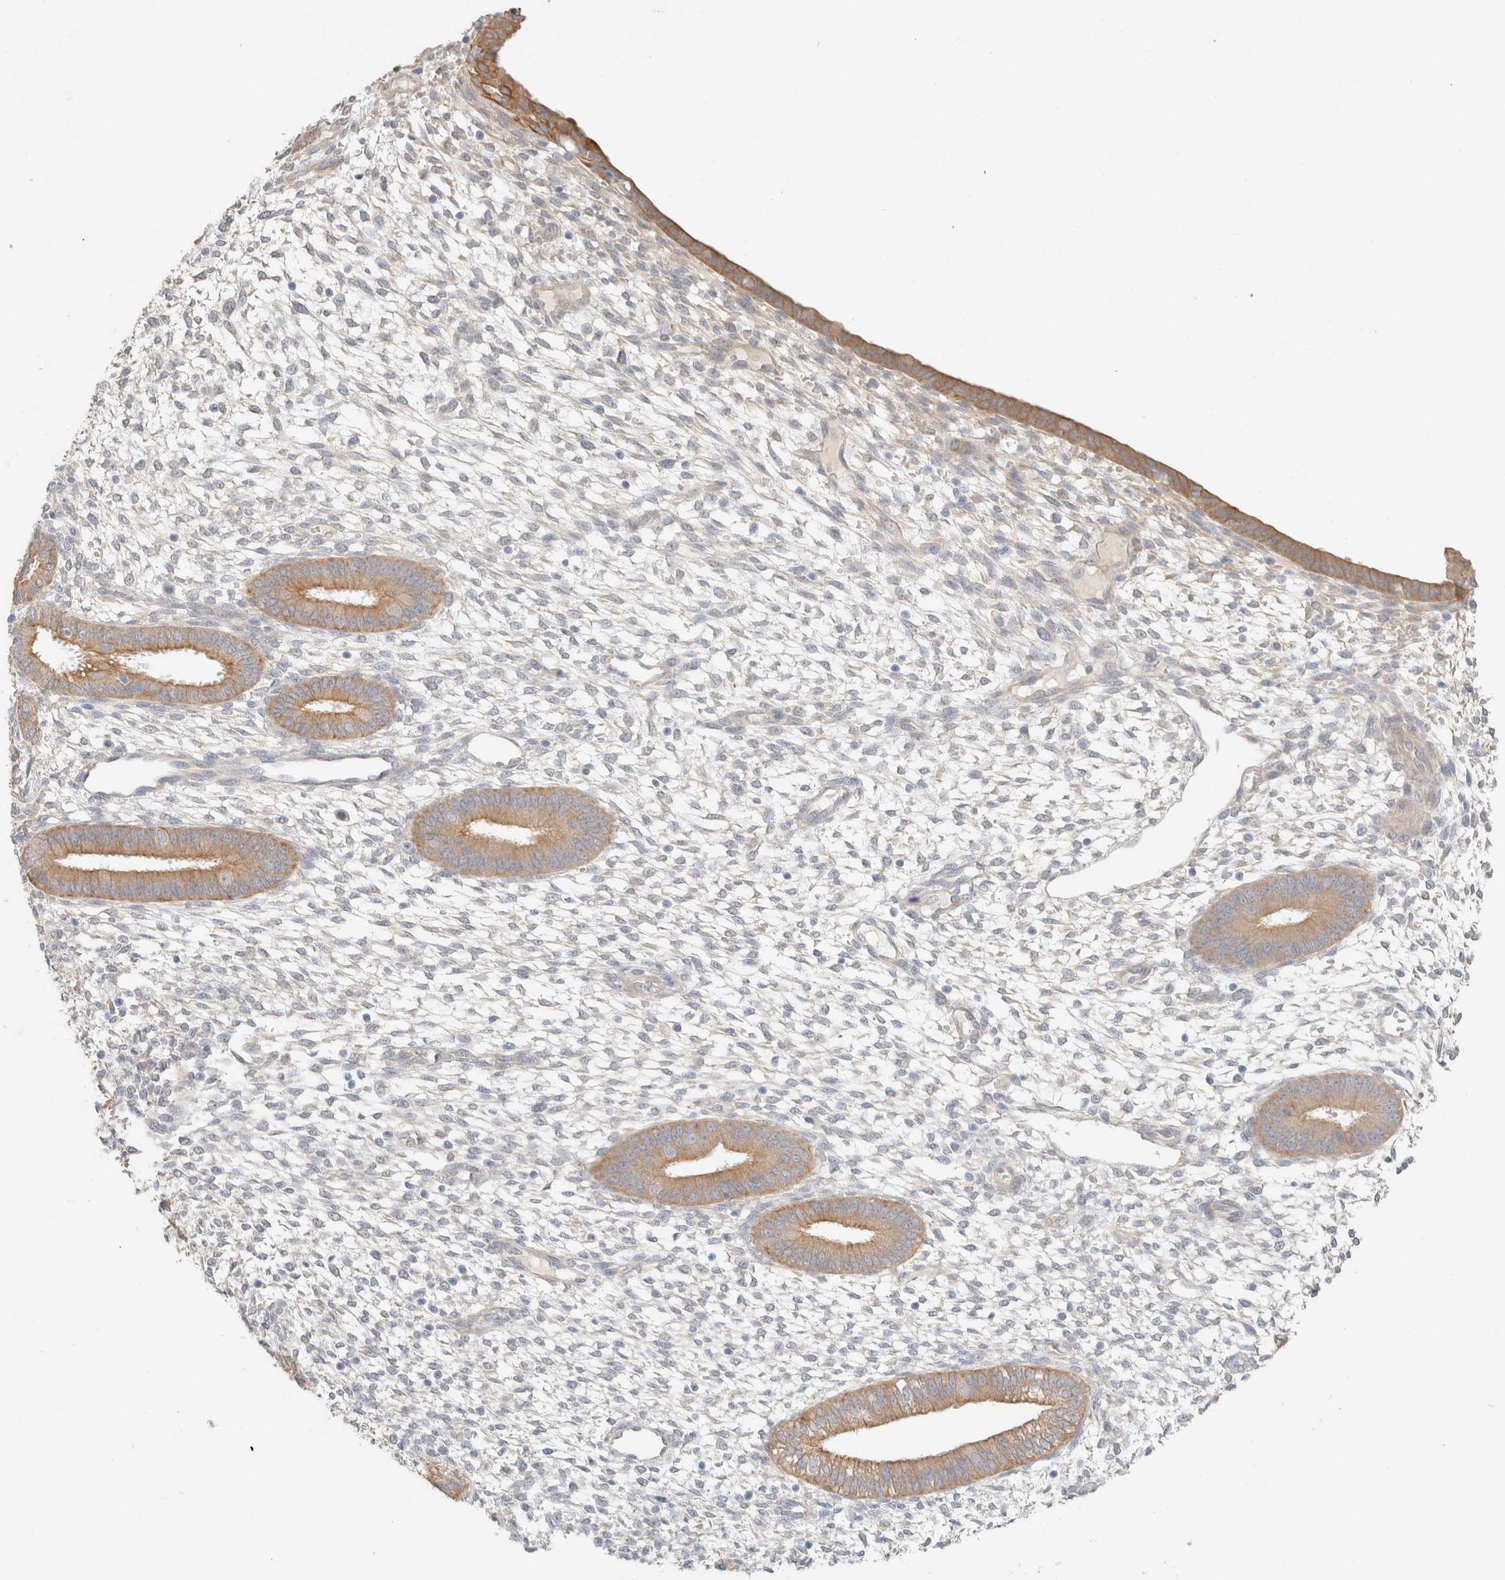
{"staining": {"intensity": "negative", "quantity": "none", "location": "none"}, "tissue": "endometrium", "cell_type": "Cells in endometrial stroma", "image_type": "normal", "snomed": [{"axis": "morphology", "description": "Normal tissue, NOS"}, {"axis": "topography", "description": "Endometrium"}], "caption": "The photomicrograph exhibits no staining of cells in endometrial stroma in benign endometrium. (DAB IHC with hematoxylin counter stain).", "gene": "CSNK1E", "patient": {"sex": "female", "age": 46}}